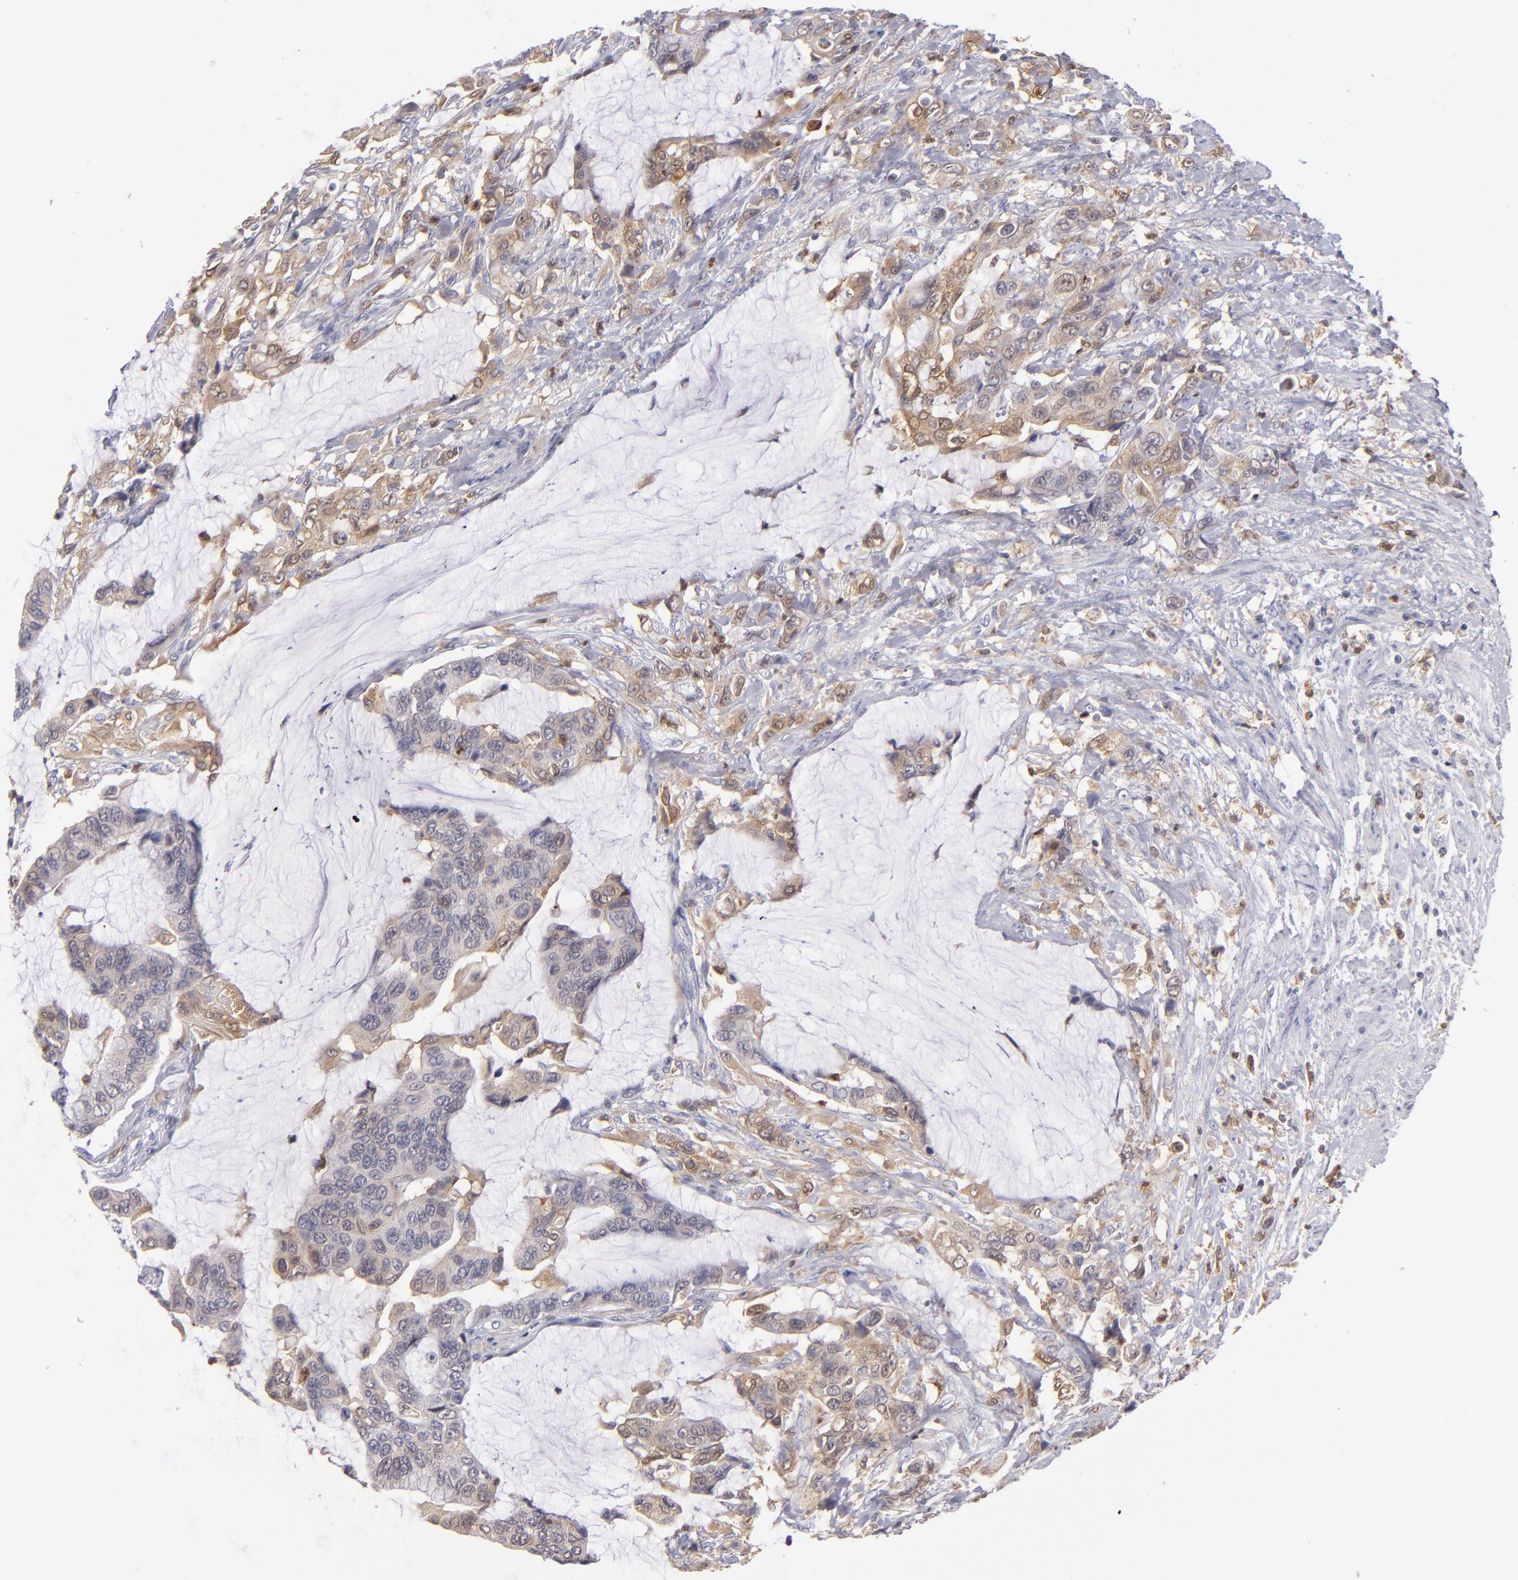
{"staining": {"intensity": "weak", "quantity": "25%-75%", "location": "cytoplasmic/membranous"}, "tissue": "colorectal cancer", "cell_type": "Tumor cells", "image_type": "cancer", "snomed": [{"axis": "morphology", "description": "Adenocarcinoma, NOS"}, {"axis": "topography", "description": "Rectum"}], "caption": "Adenocarcinoma (colorectal) stained with DAB immunohistochemistry (IHC) reveals low levels of weak cytoplasmic/membranous positivity in about 25%-75% of tumor cells.", "gene": "PRKCD", "patient": {"sex": "female", "age": 59}}